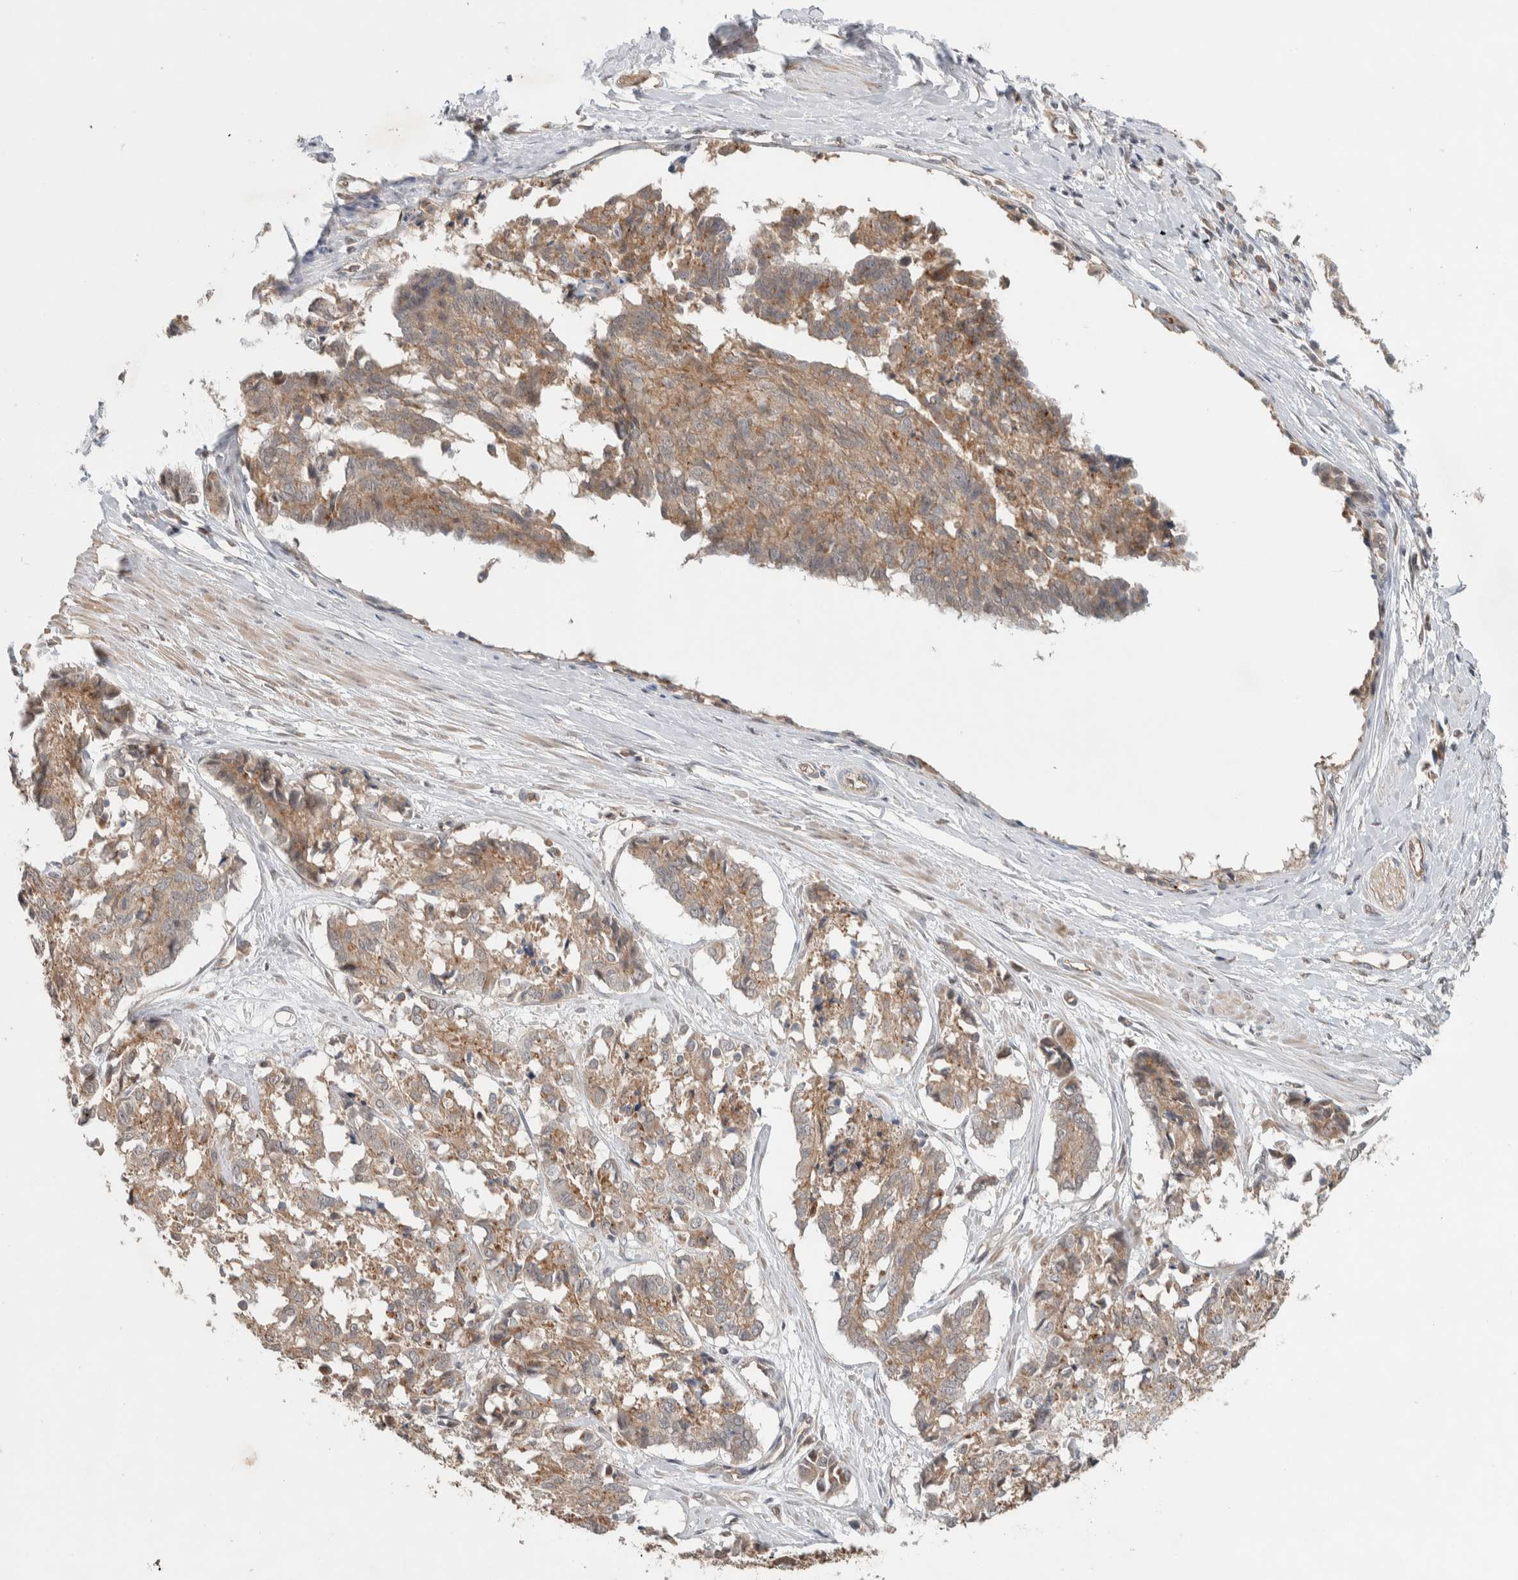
{"staining": {"intensity": "weak", "quantity": ">75%", "location": "cytoplasmic/membranous"}, "tissue": "cervical cancer", "cell_type": "Tumor cells", "image_type": "cancer", "snomed": [{"axis": "morphology", "description": "Squamous cell carcinoma, NOS"}, {"axis": "topography", "description": "Cervix"}], "caption": "Weak cytoplasmic/membranous expression is present in approximately >75% of tumor cells in cervical squamous cell carcinoma. (Brightfield microscopy of DAB IHC at high magnification).", "gene": "DEPTOR", "patient": {"sex": "female", "age": 35}}